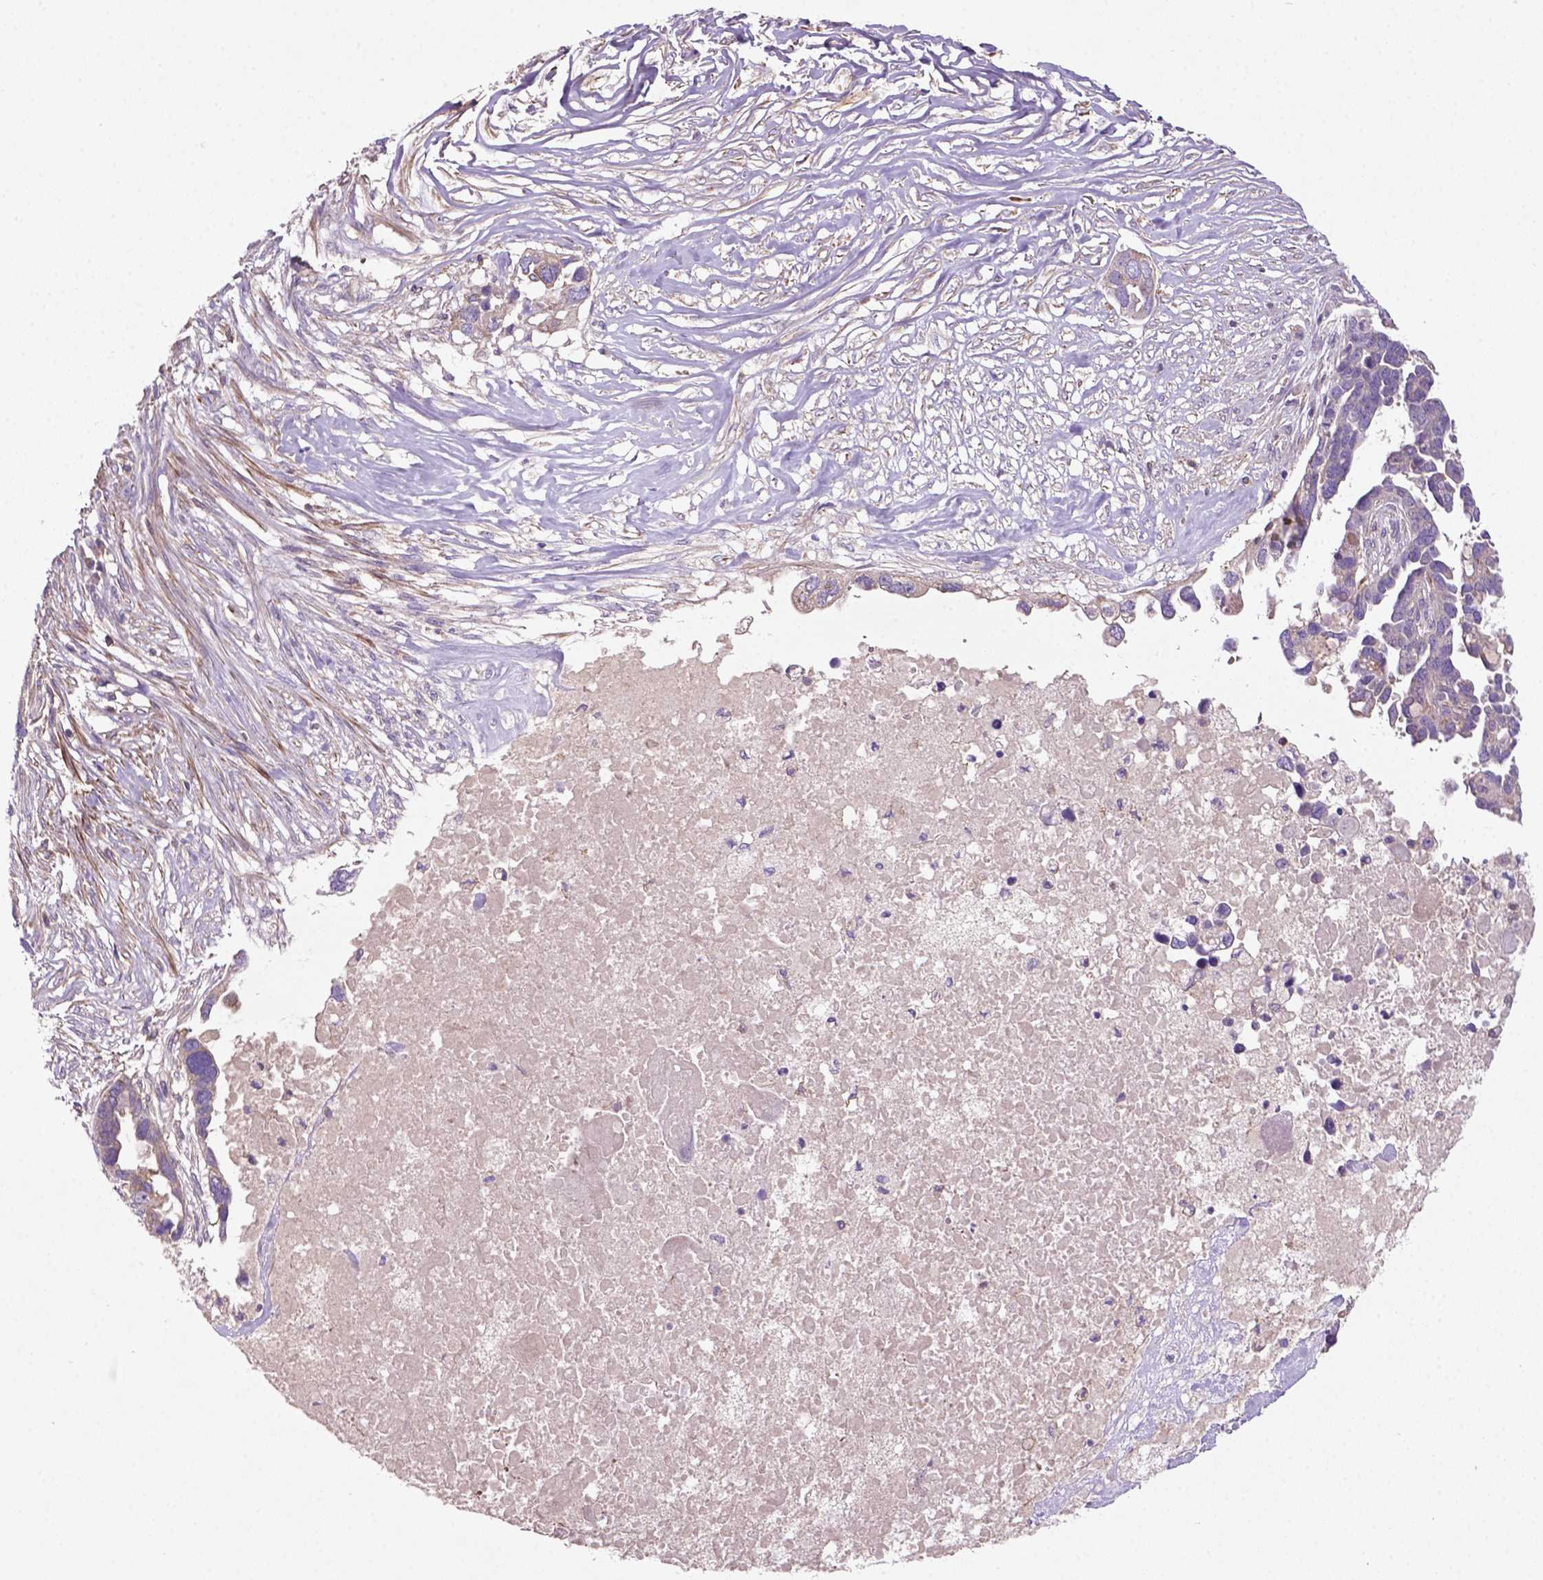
{"staining": {"intensity": "negative", "quantity": "none", "location": "none"}, "tissue": "ovarian cancer", "cell_type": "Tumor cells", "image_type": "cancer", "snomed": [{"axis": "morphology", "description": "Cystadenocarcinoma, serous, NOS"}, {"axis": "topography", "description": "Ovary"}], "caption": "Immunohistochemistry (IHC) of human ovarian serous cystadenocarcinoma demonstrates no expression in tumor cells.", "gene": "BMP4", "patient": {"sex": "female", "age": 54}}